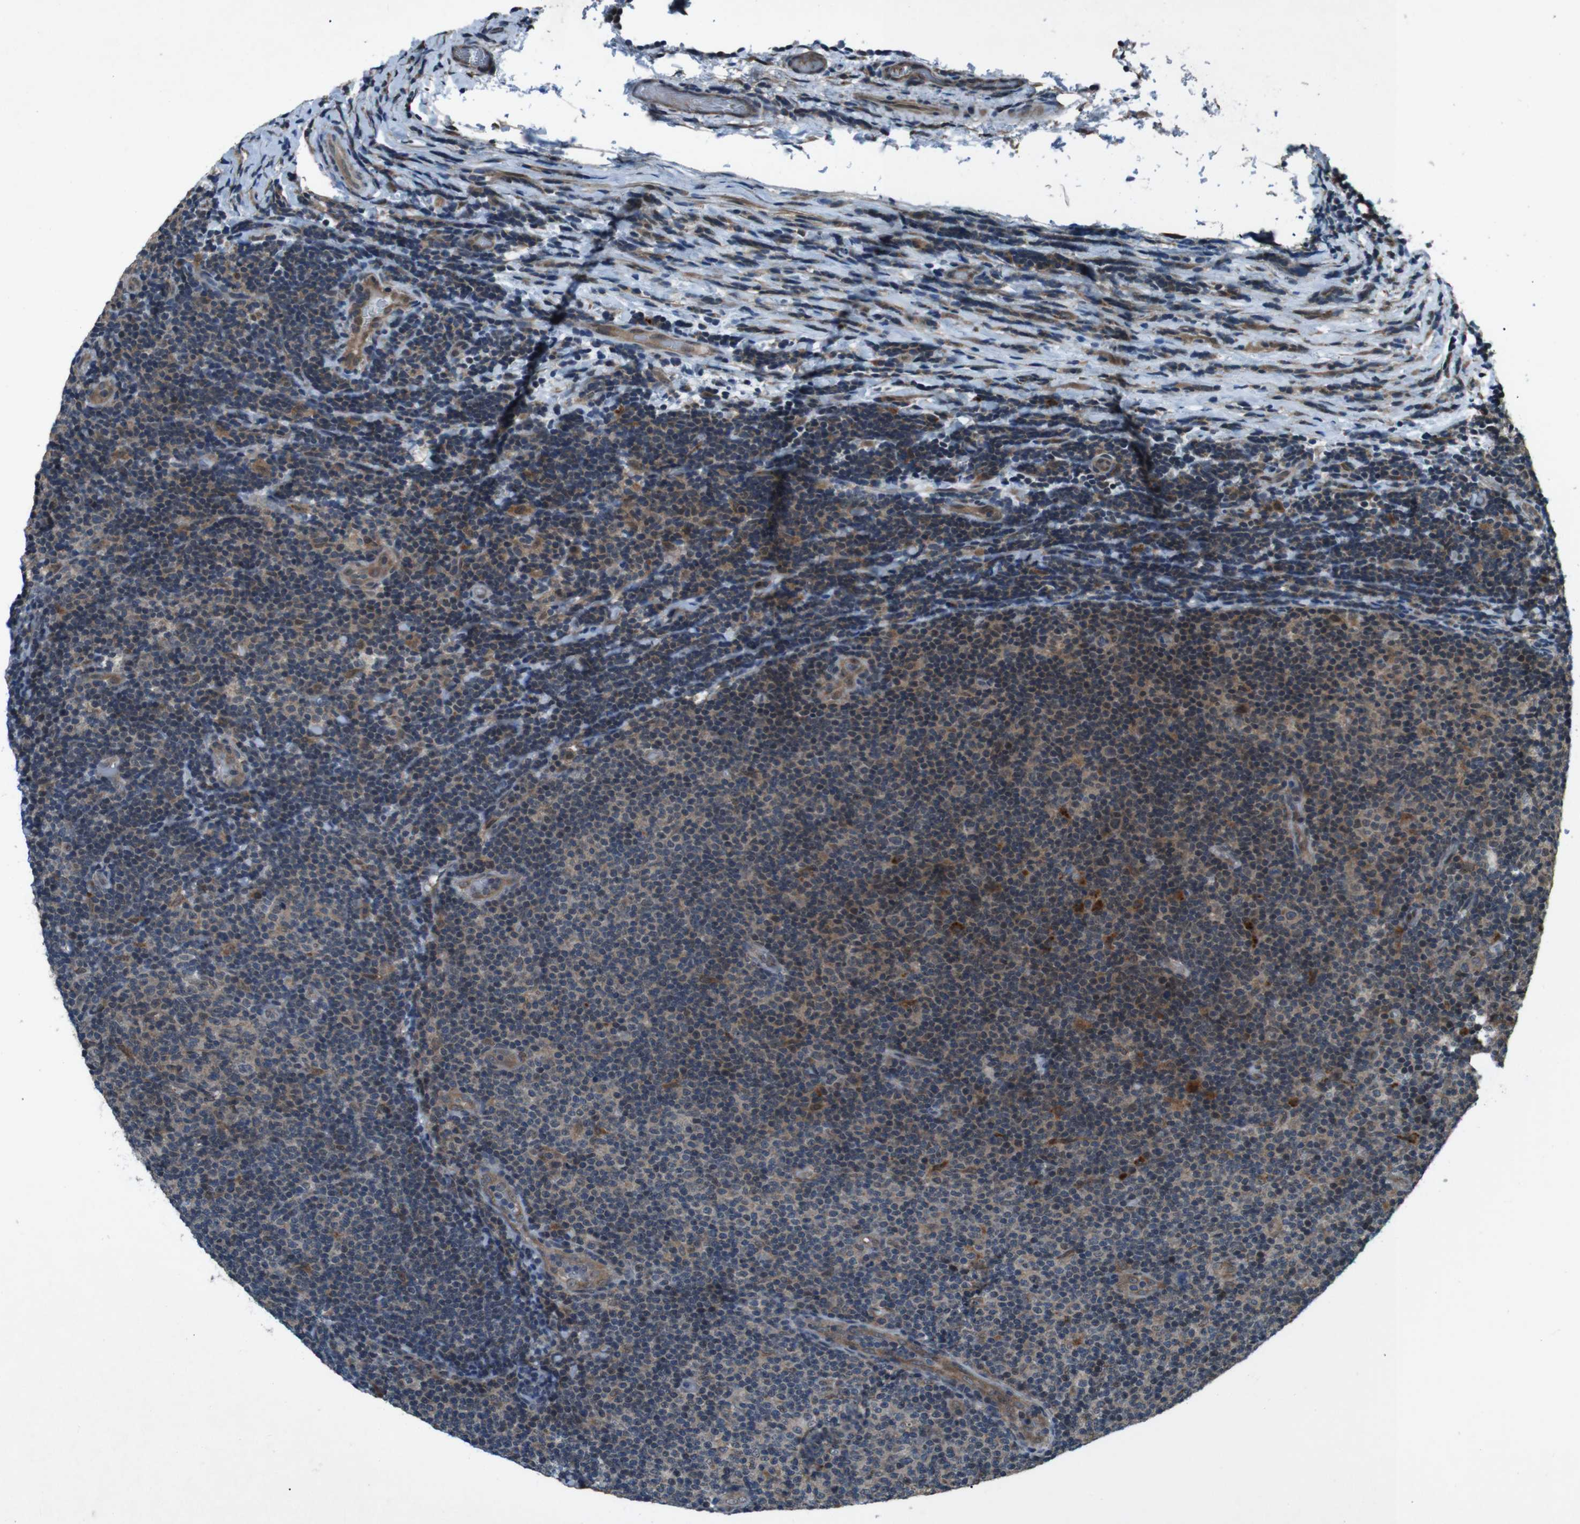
{"staining": {"intensity": "weak", "quantity": "<25%", "location": "cytoplasmic/membranous,nuclear"}, "tissue": "lymphoma", "cell_type": "Tumor cells", "image_type": "cancer", "snomed": [{"axis": "morphology", "description": "Malignant lymphoma, non-Hodgkin's type, Low grade"}, {"axis": "topography", "description": "Lymph node"}], "caption": "An IHC image of malignant lymphoma, non-Hodgkin's type (low-grade) is shown. There is no staining in tumor cells of malignant lymphoma, non-Hodgkin's type (low-grade). Nuclei are stained in blue.", "gene": "SOCS1", "patient": {"sex": "male", "age": 83}}